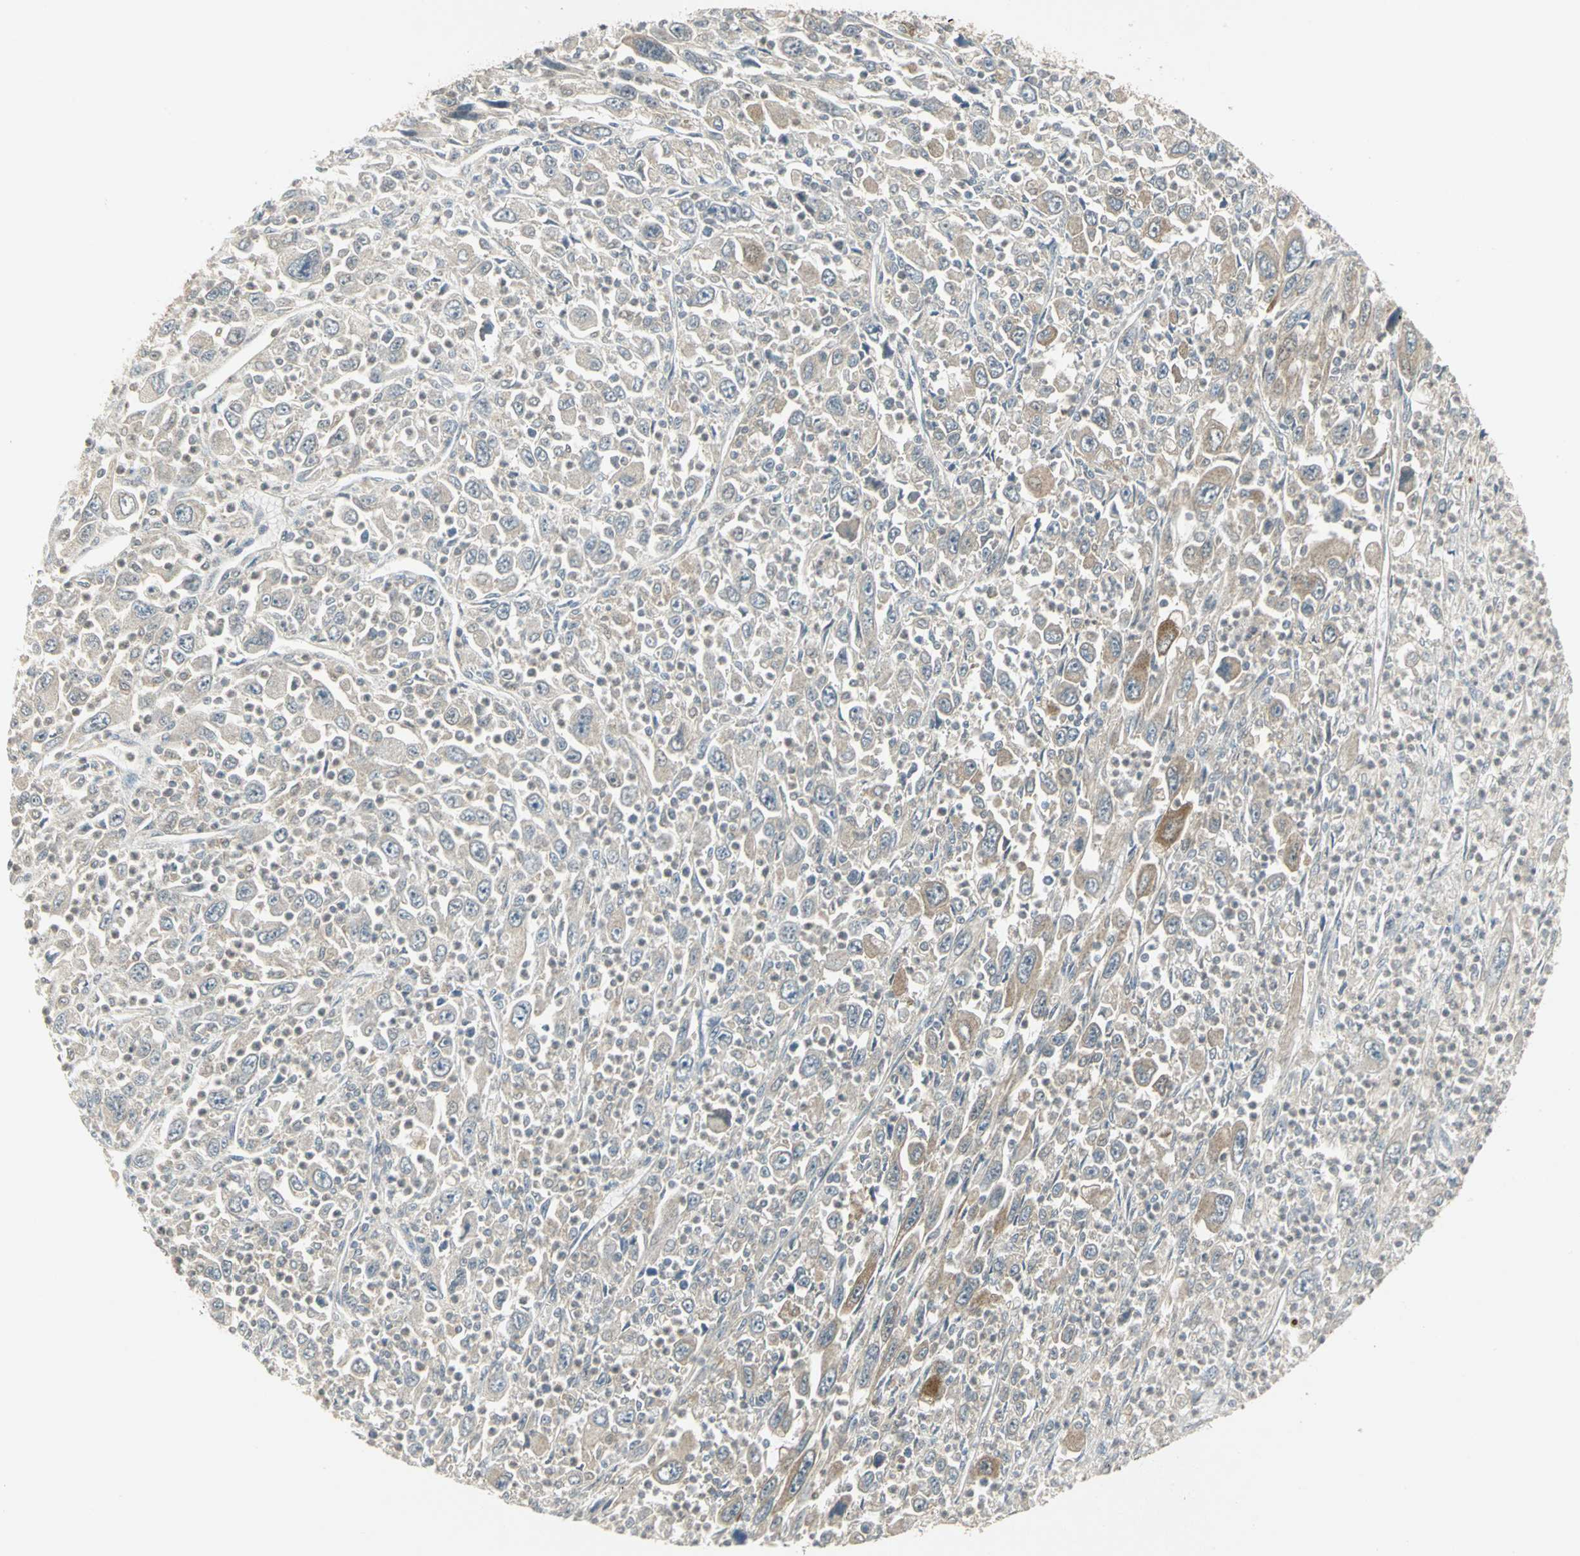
{"staining": {"intensity": "weak", "quantity": ">75%", "location": "cytoplasmic/membranous"}, "tissue": "melanoma", "cell_type": "Tumor cells", "image_type": "cancer", "snomed": [{"axis": "morphology", "description": "Malignant melanoma, Metastatic site"}, {"axis": "topography", "description": "Skin"}], "caption": "IHC histopathology image of melanoma stained for a protein (brown), which exhibits low levels of weak cytoplasmic/membranous expression in about >75% of tumor cells.", "gene": "MAPK8IP3", "patient": {"sex": "female", "age": 56}}